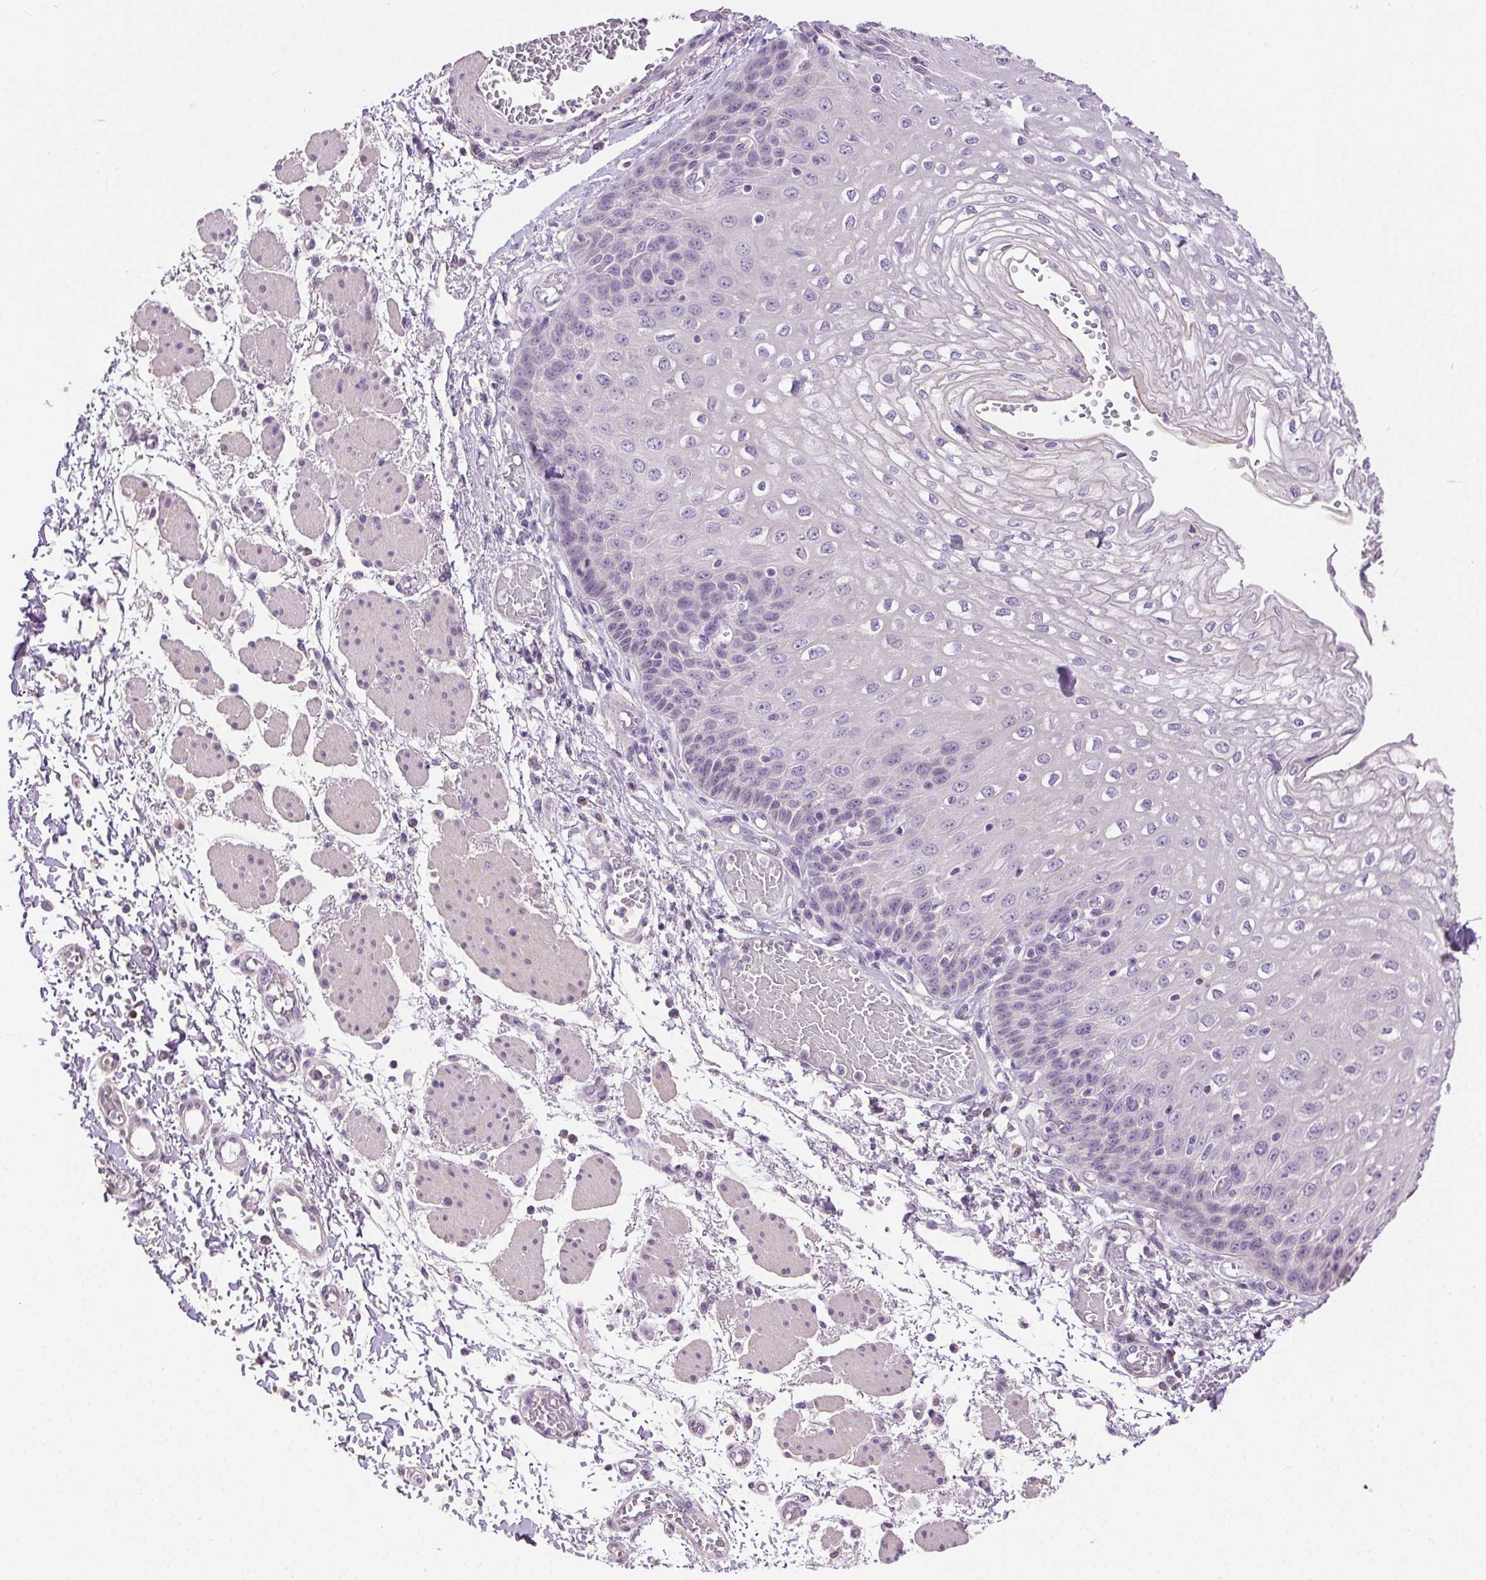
{"staining": {"intensity": "negative", "quantity": "none", "location": "none"}, "tissue": "esophagus", "cell_type": "Squamous epithelial cells", "image_type": "normal", "snomed": [{"axis": "morphology", "description": "Normal tissue, NOS"}, {"axis": "morphology", "description": "Adenocarcinoma, NOS"}, {"axis": "topography", "description": "Esophagus"}], "caption": "High power microscopy histopathology image of an immunohistochemistry (IHC) micrograph of unremarkable esophagus, revealing no significant staining in squamous epithelial cells. The staining is performed using DAB (3,3'-diaminobenzidine) brown chromogen with nuclei counter-stained in using hematoxylin.", "gene": "SYCE2", "patient": {"sex": "male", "age": 81}}